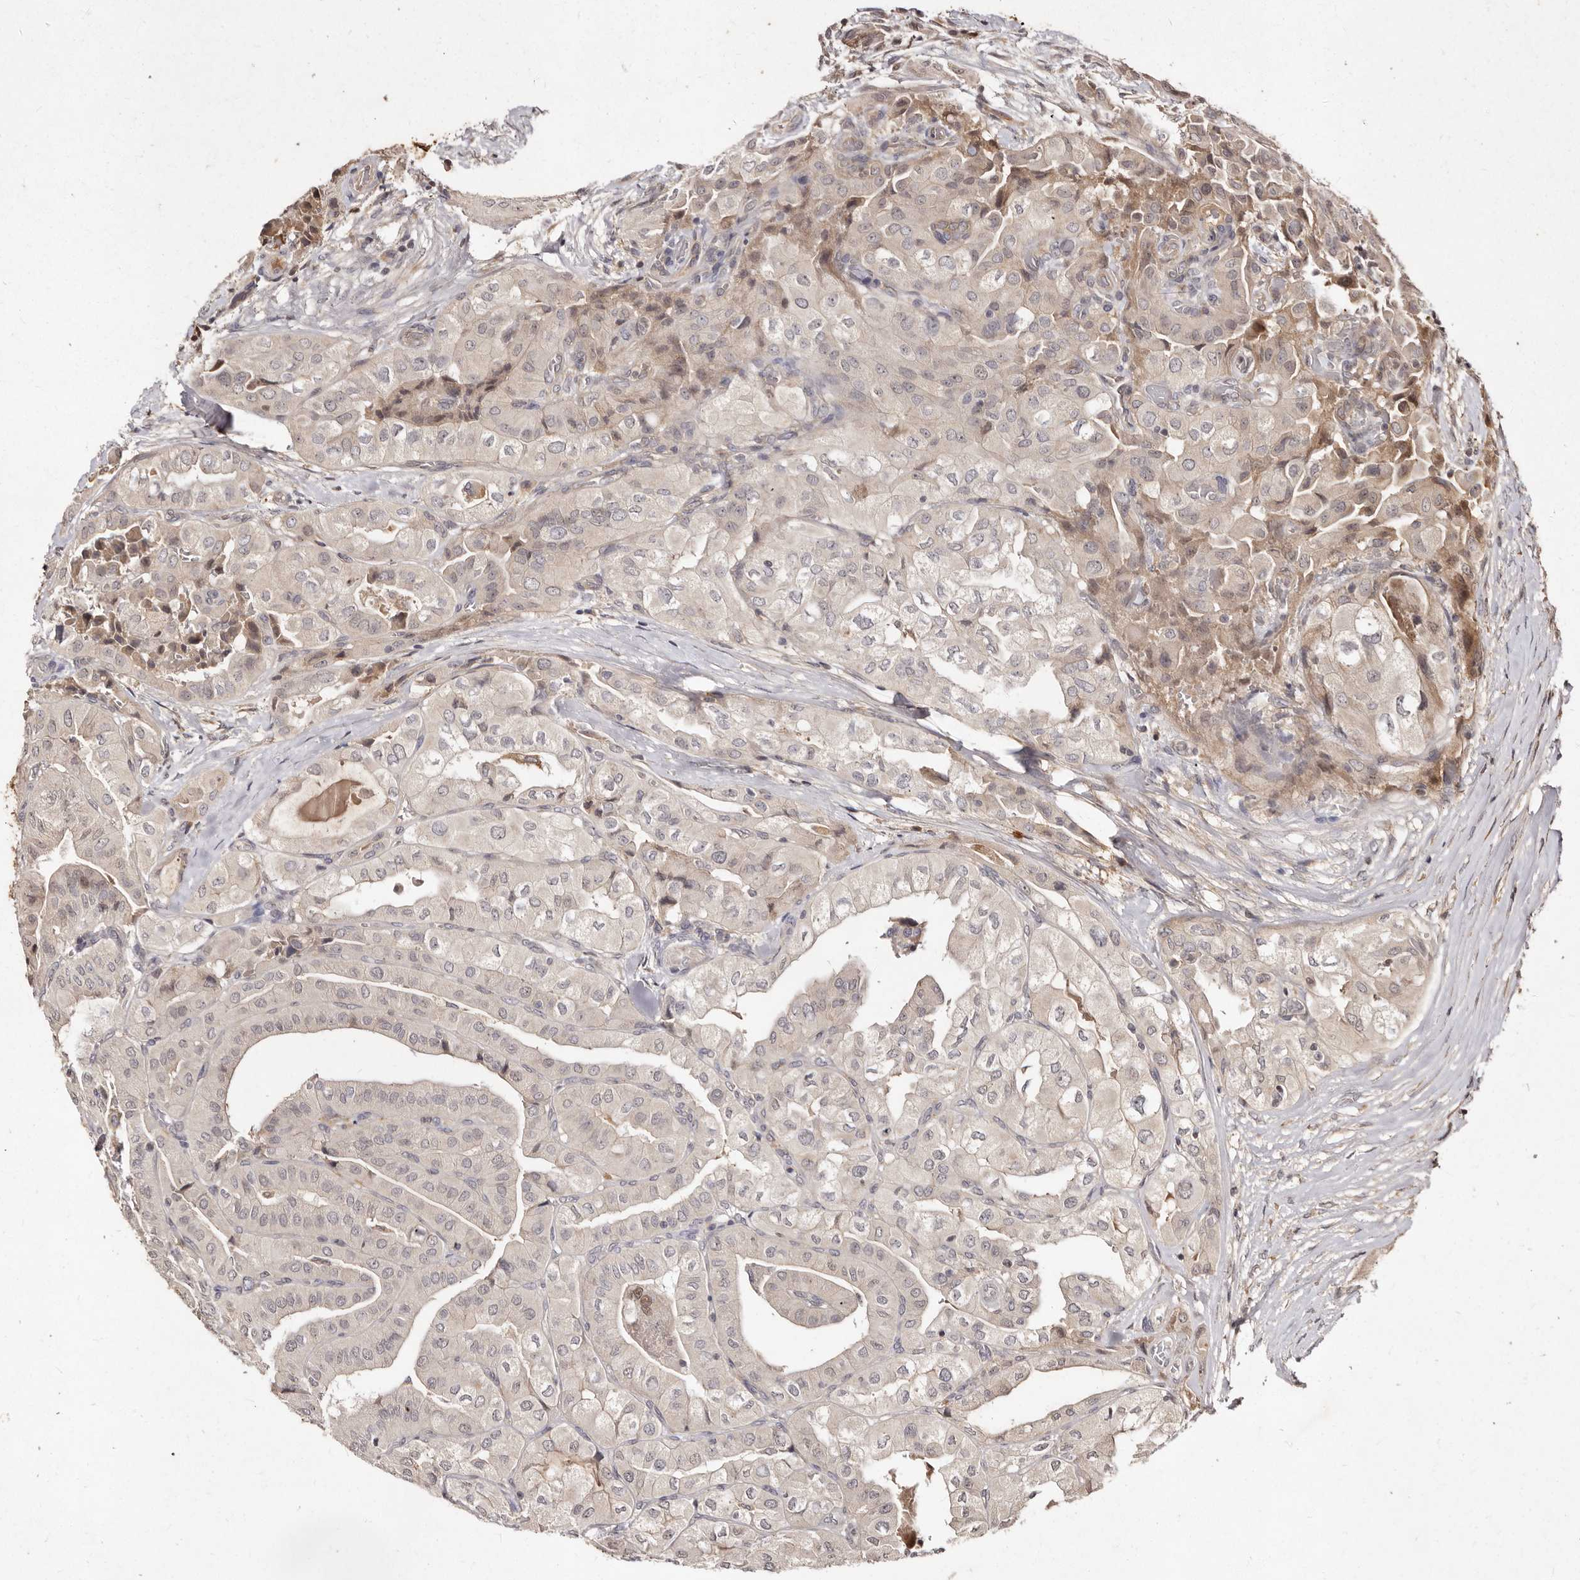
{"staining": {"intensity": "weak", "quantity": "<25%", "location": "cytoplasmic/membranous"}, "tissue": "thyroid cancer", "cell_type": "Tumor cells", "image_type": "cancer", "snomed": [{"axis": "morphology", "description": "Papillary adenocarcinoma, NOS"}, {"axis": "topography", "description": "Thyroid gland"}], "caption": "There is no significant positivity in tumor cells of thyroid cancer.", "gene": "LCORL", "patient": {"sex": "female", "age": 59}}